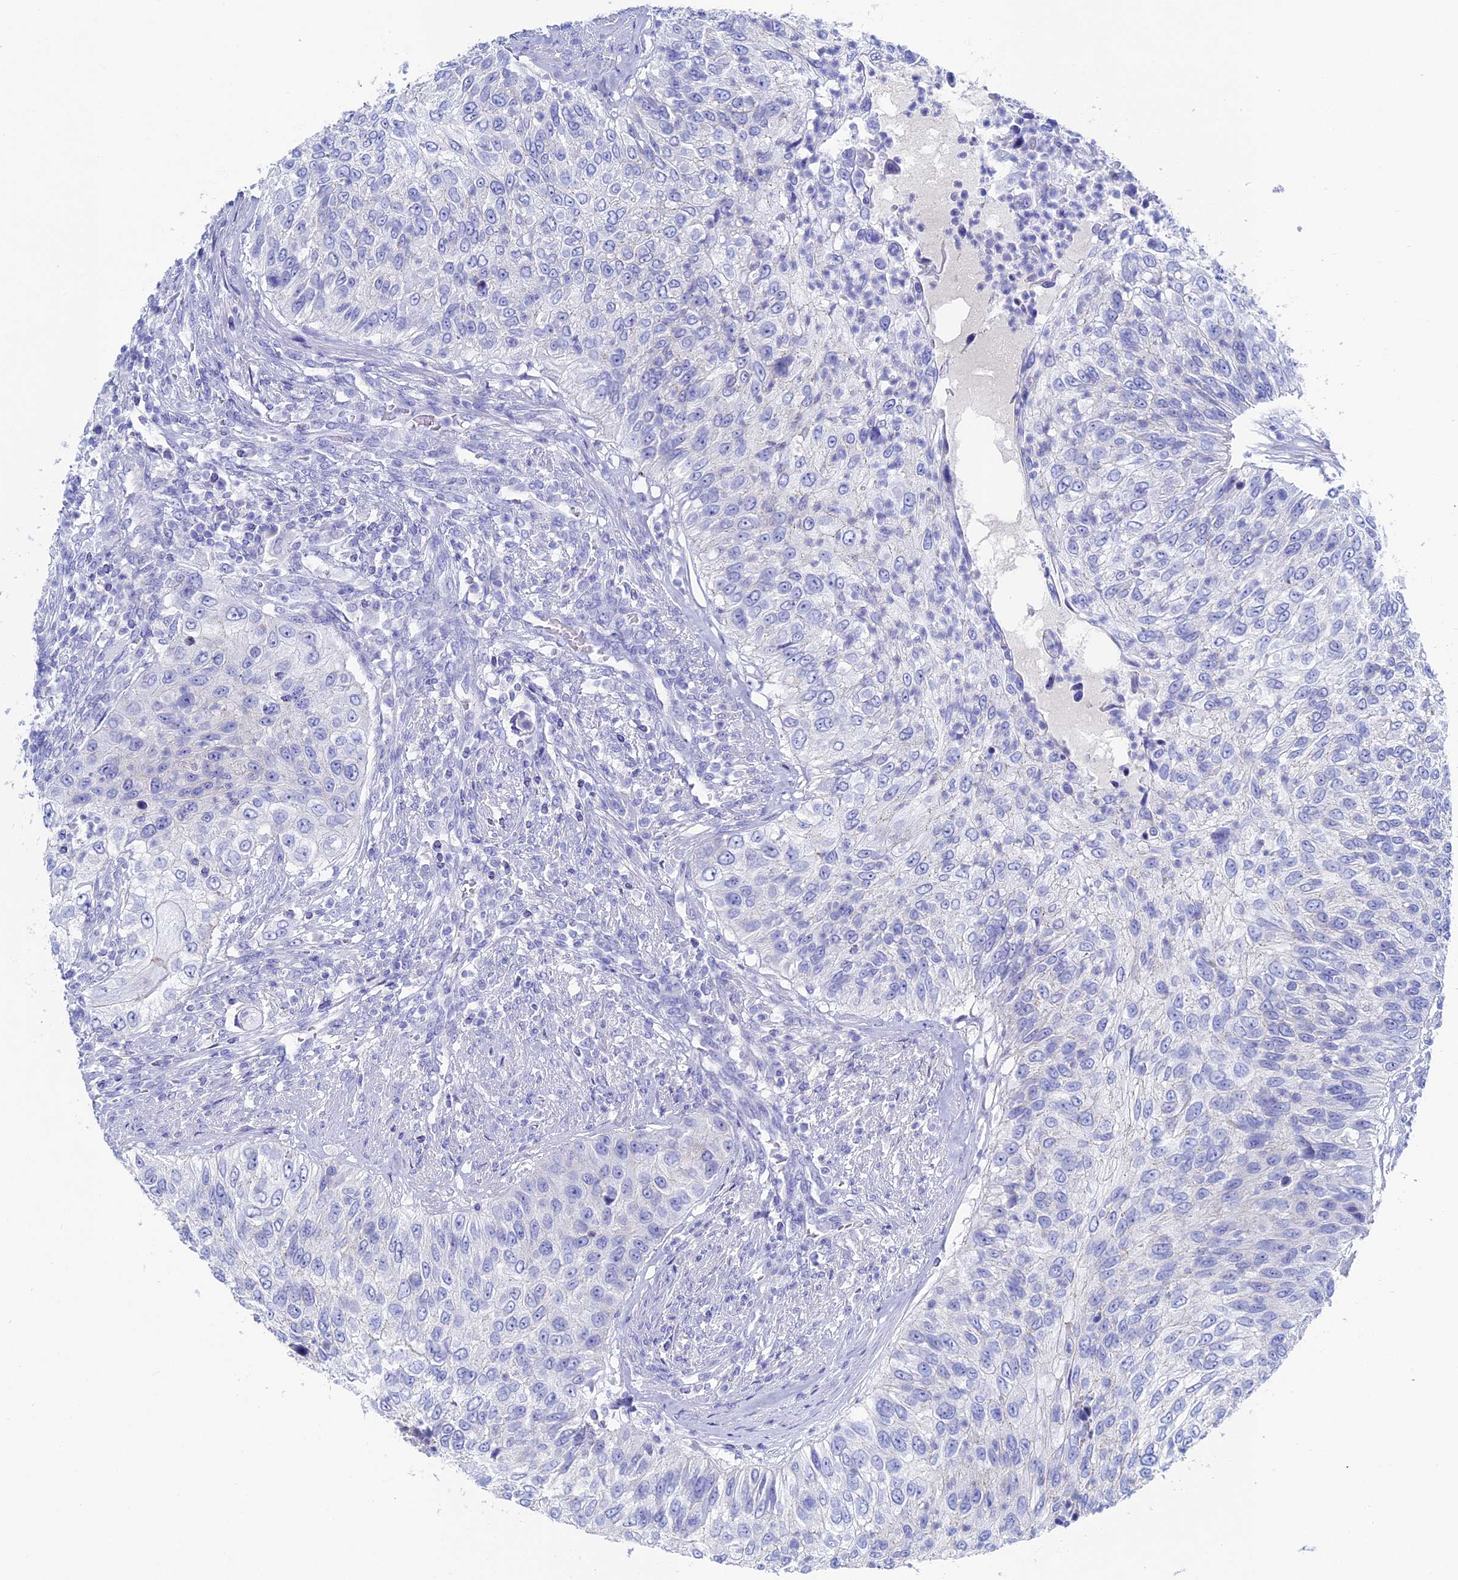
{"staining": {"intensity": "negative", "quantity": "none", "location": "none"}, "tissue": "urothelial cancer", "cell_type": "Tumor cells", "image_type": "cancer", "snomed": [{"axis": "morphology", "description": "Urothelial carcinoma, High grade"}, {"axis": "topography", "description": "Urinary bladder"}], "caption": "An immunohistochemistry photomicrograph of urothelial carcinoma (high-grade) is shown. There is no staining in tumor cells of urothelial carcinoma (high-grade).", "gene": "UNC119", "patient": {"sex": "female", "age": 60}}